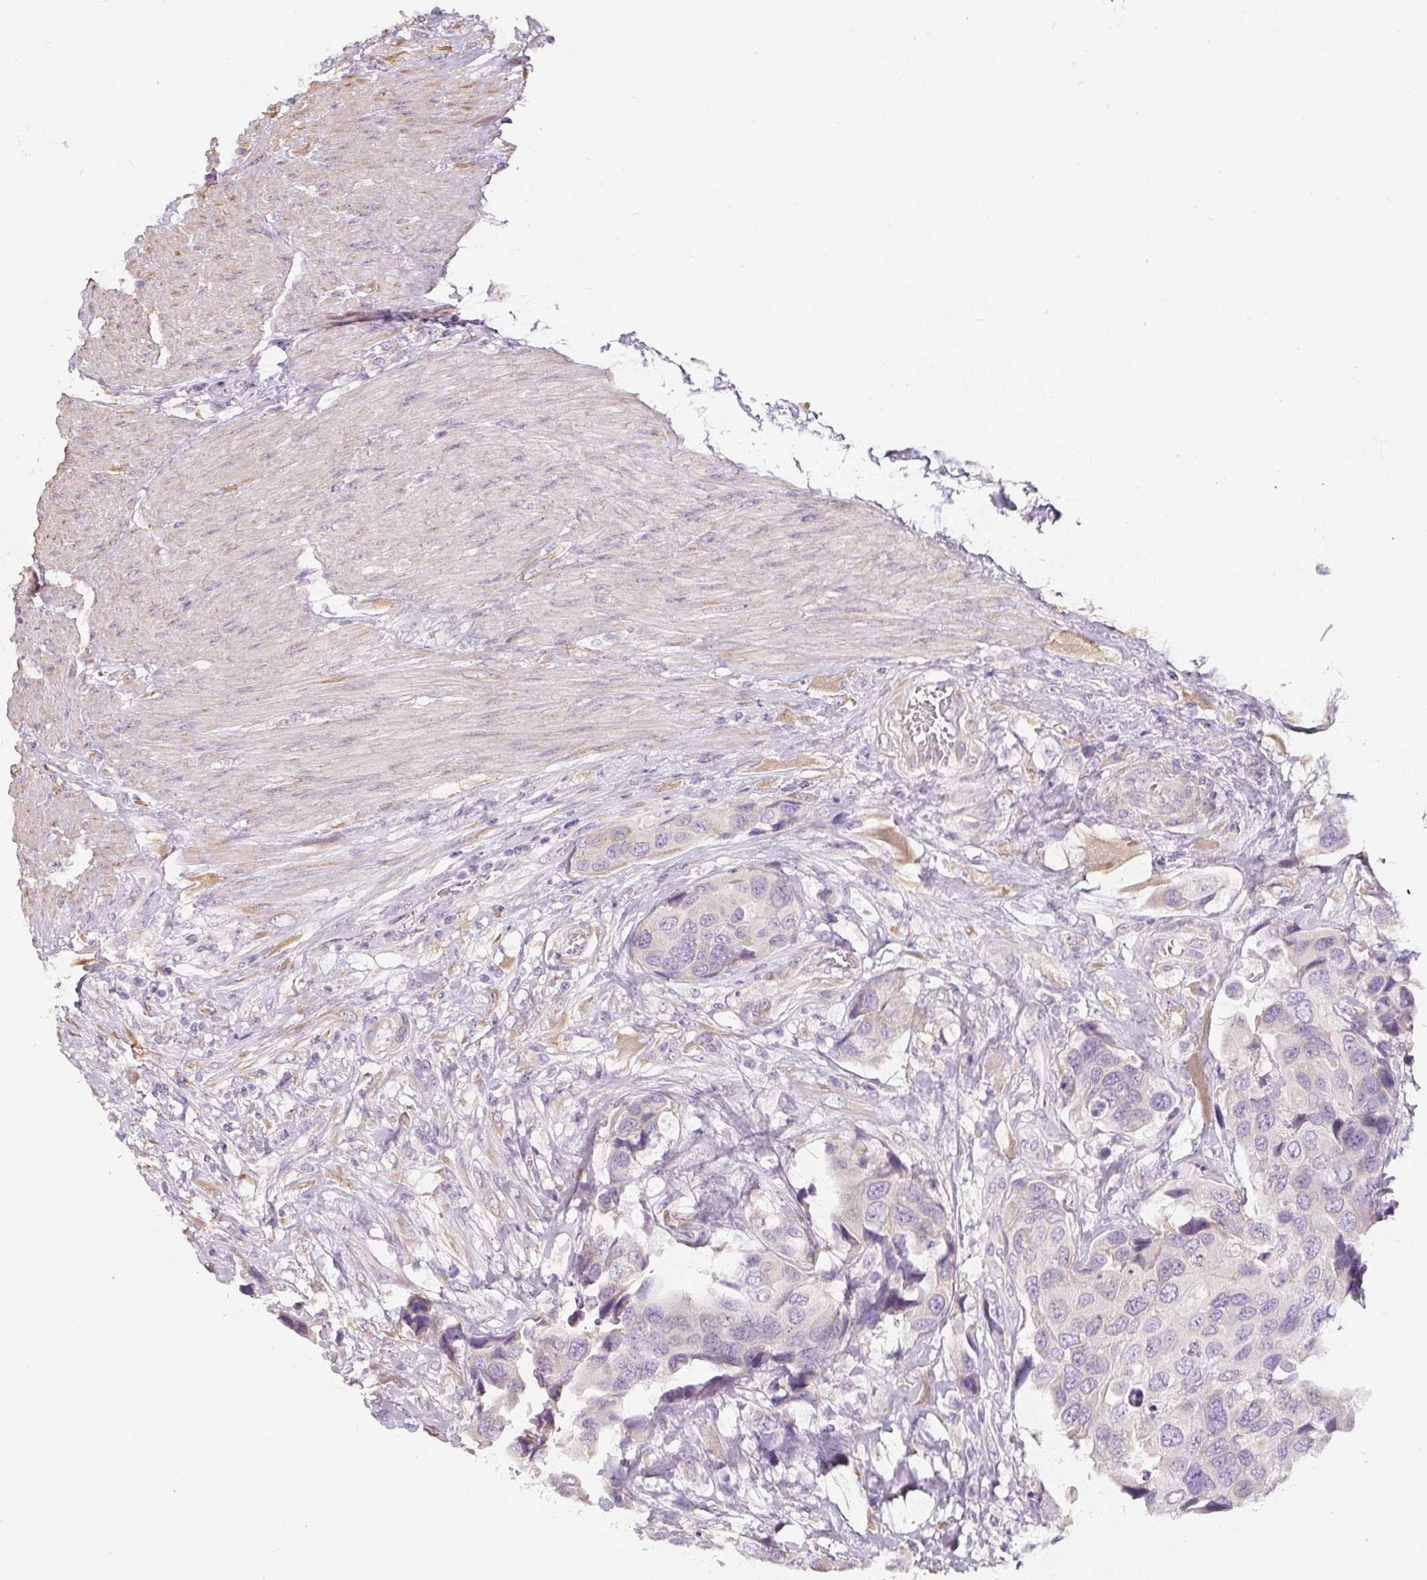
{"staining": {"intensity": "negative", "quantity": "none", "location": "none"}, "tissue": "urothelial cancer", "cell_type": "Tumor cells", "image_type": "cancer", "snomed": [{"axis": "morphology", "description": "Urothelial carcinoma, High grade"}, {"axis": "topography", "description": "Urinary bladder"}], "caption": "DAB (3,3'-diaminobenzidine) immunohistochemical staining of human high-grade urothelial carcinoma exhibits no significant expression in tumor cells. Brightfield microscopy of immunohistochemistry stained with DAB (3,3'-diaminobenzidine) (brown) and hematoxylin (blue), captured at high magnification.", "gene": "PWWP3B", "patient": {"sex": "male", "age": 74}}